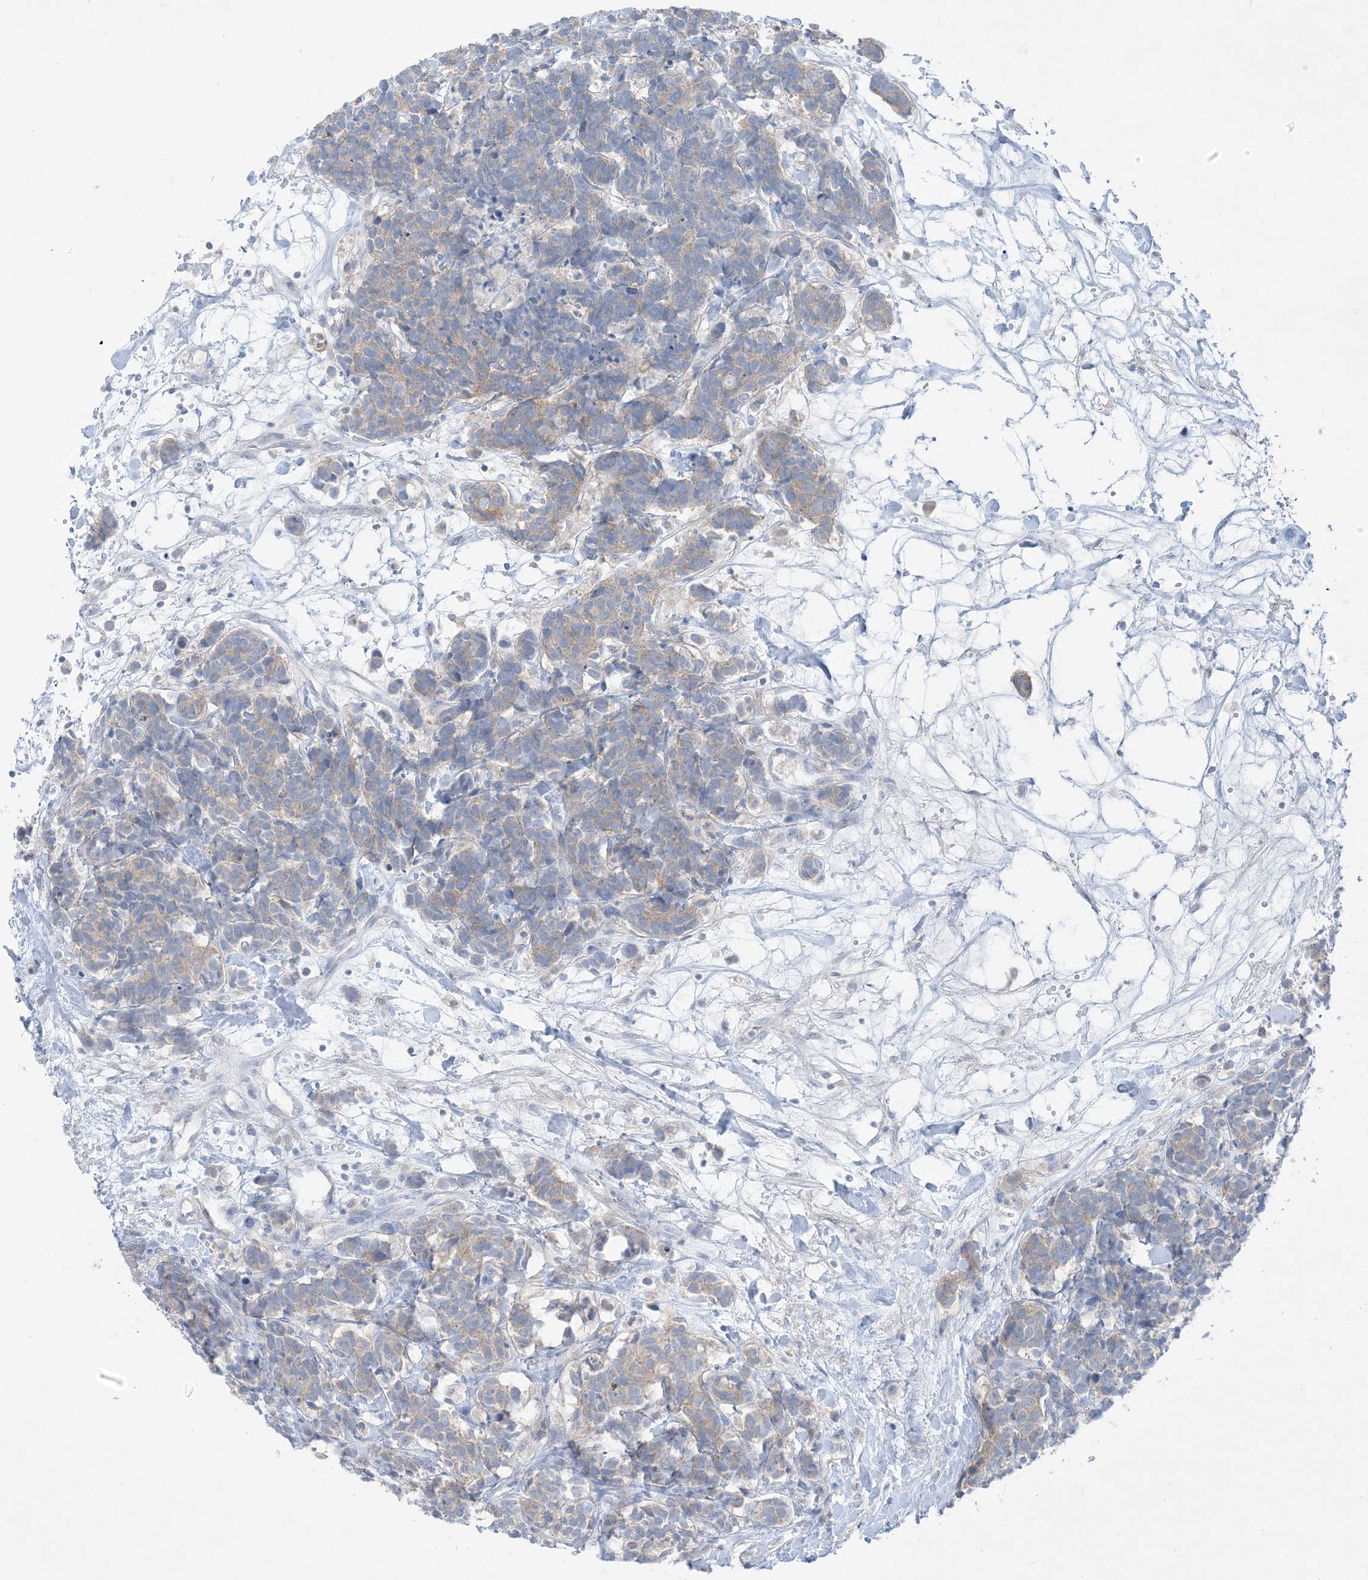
{"staining": {"intensity": "weak", "quantity": "25%-75%", "location": "cytoplasmic/membranous"}, "tissue": "carcinoid", "cell_type": "Tumor cells", "image_type": "cancer", "snomed": [{"axis": "morphology", "description": "Carcinoma, NOS"}, {"axis": "morphology", "description": "Carcinoid, malignant, NOS"}, {"axis": "topography", "description": "Urinary bladder"}], "caption": "A micrograph of carcinoma stained for a protein demonstrates weak cytoplasmic/membranous brown staining in tumor cells.", "gene": "FAM184A", "patient": {"sex": "male", "age": 57}}